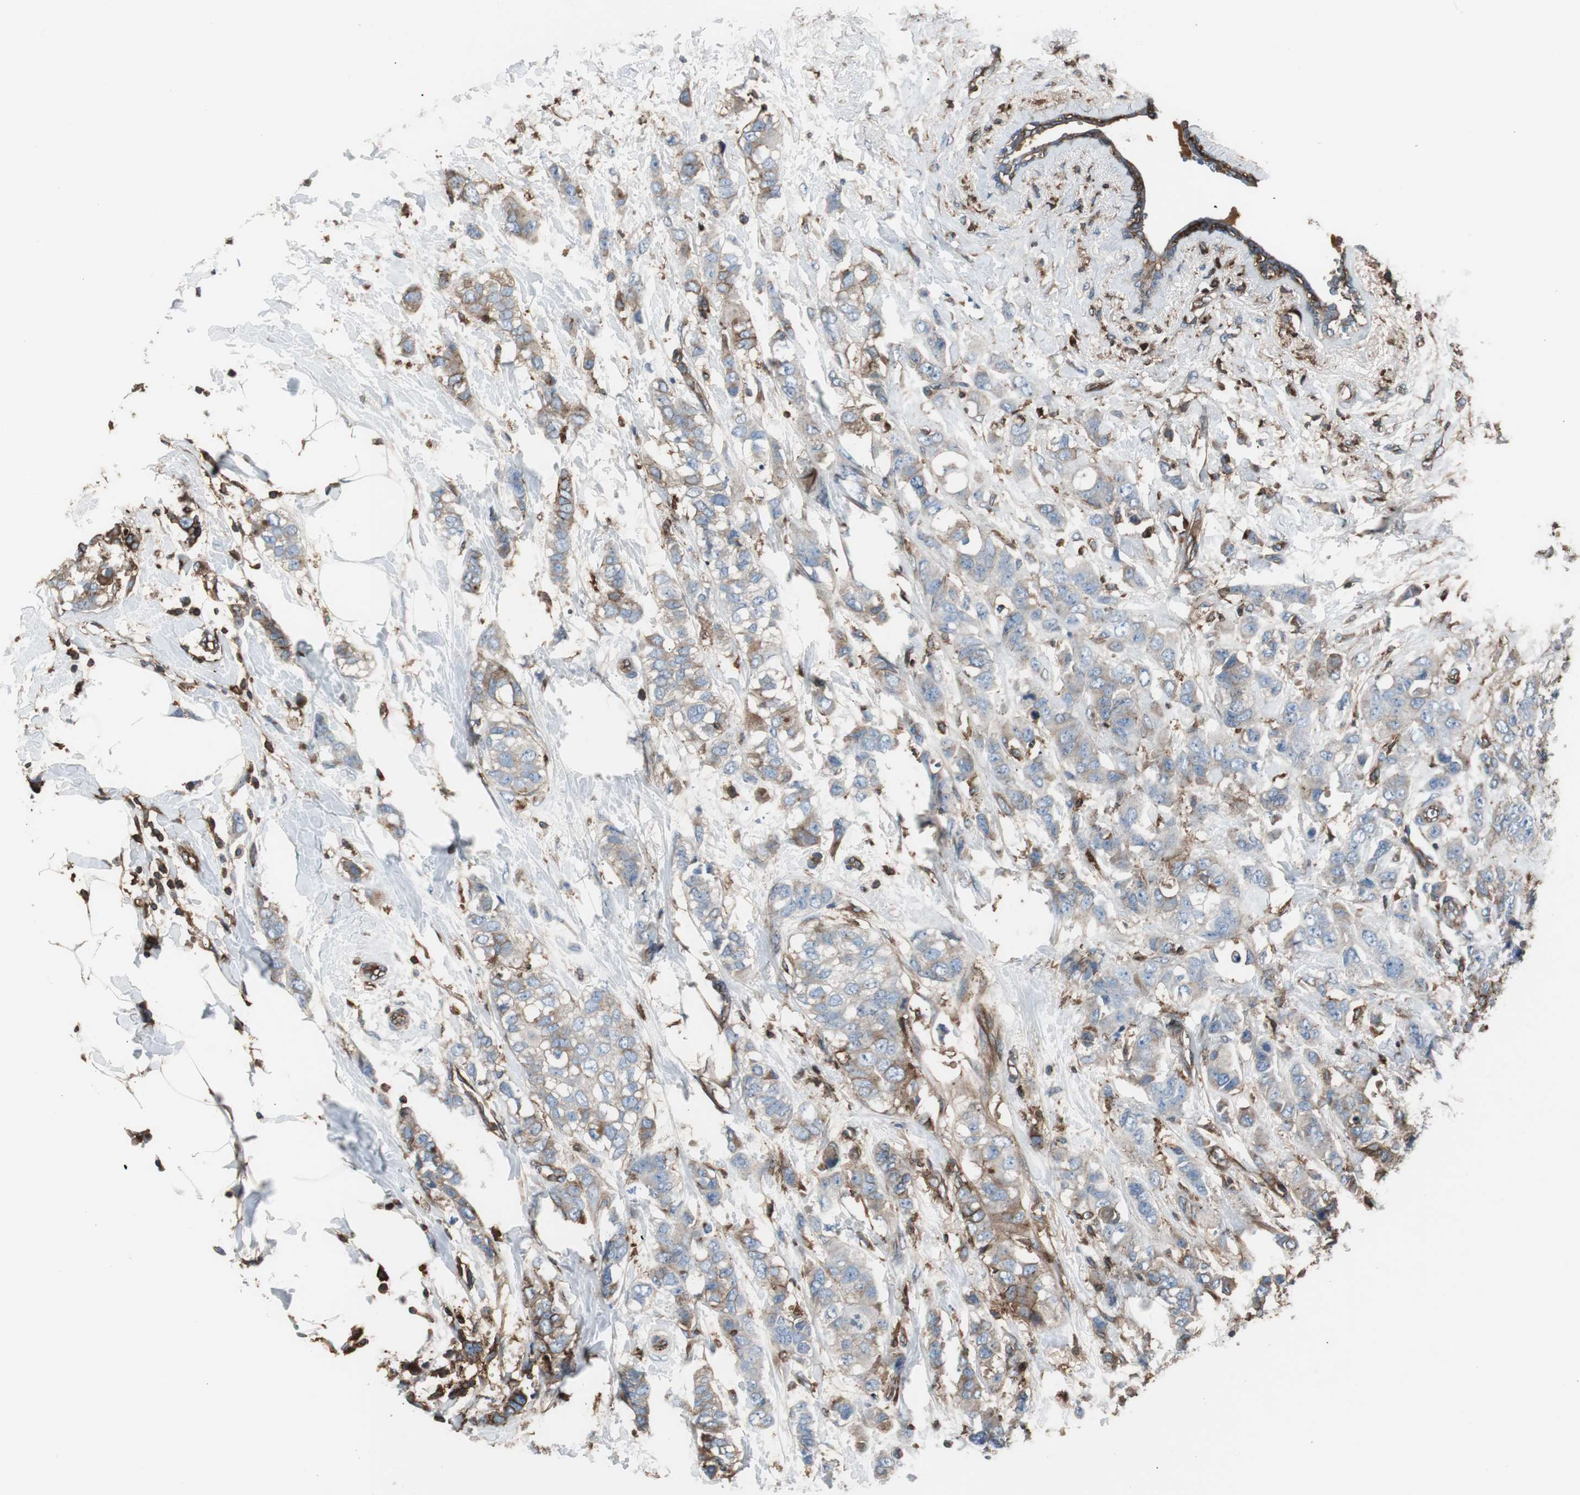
{"staining": {"intensity": "moderate", "quantity": "25%-75%", "location": "cytoplasmic/membranous"}, "tissue": "breast cancer", "cell_type": "Tumor cells", "image_type": "cancer", "snomed": [{"axis": "morphology", "description": "Normal tissue, NOS"}, {"axis": "morphology", "description": "Duct carcinoma"}, {"axis": "topography", "description": "Breast"}], "caption": "Immunohistochemical staining of invasive ductal carcinoma (breast) shows medium levels of moderate cytoplasmic/membranous protein positivity in approximately 25%-75% of tumor cells.", "gene": "B2M", "patient": {"sex": "female", "age": 50}}